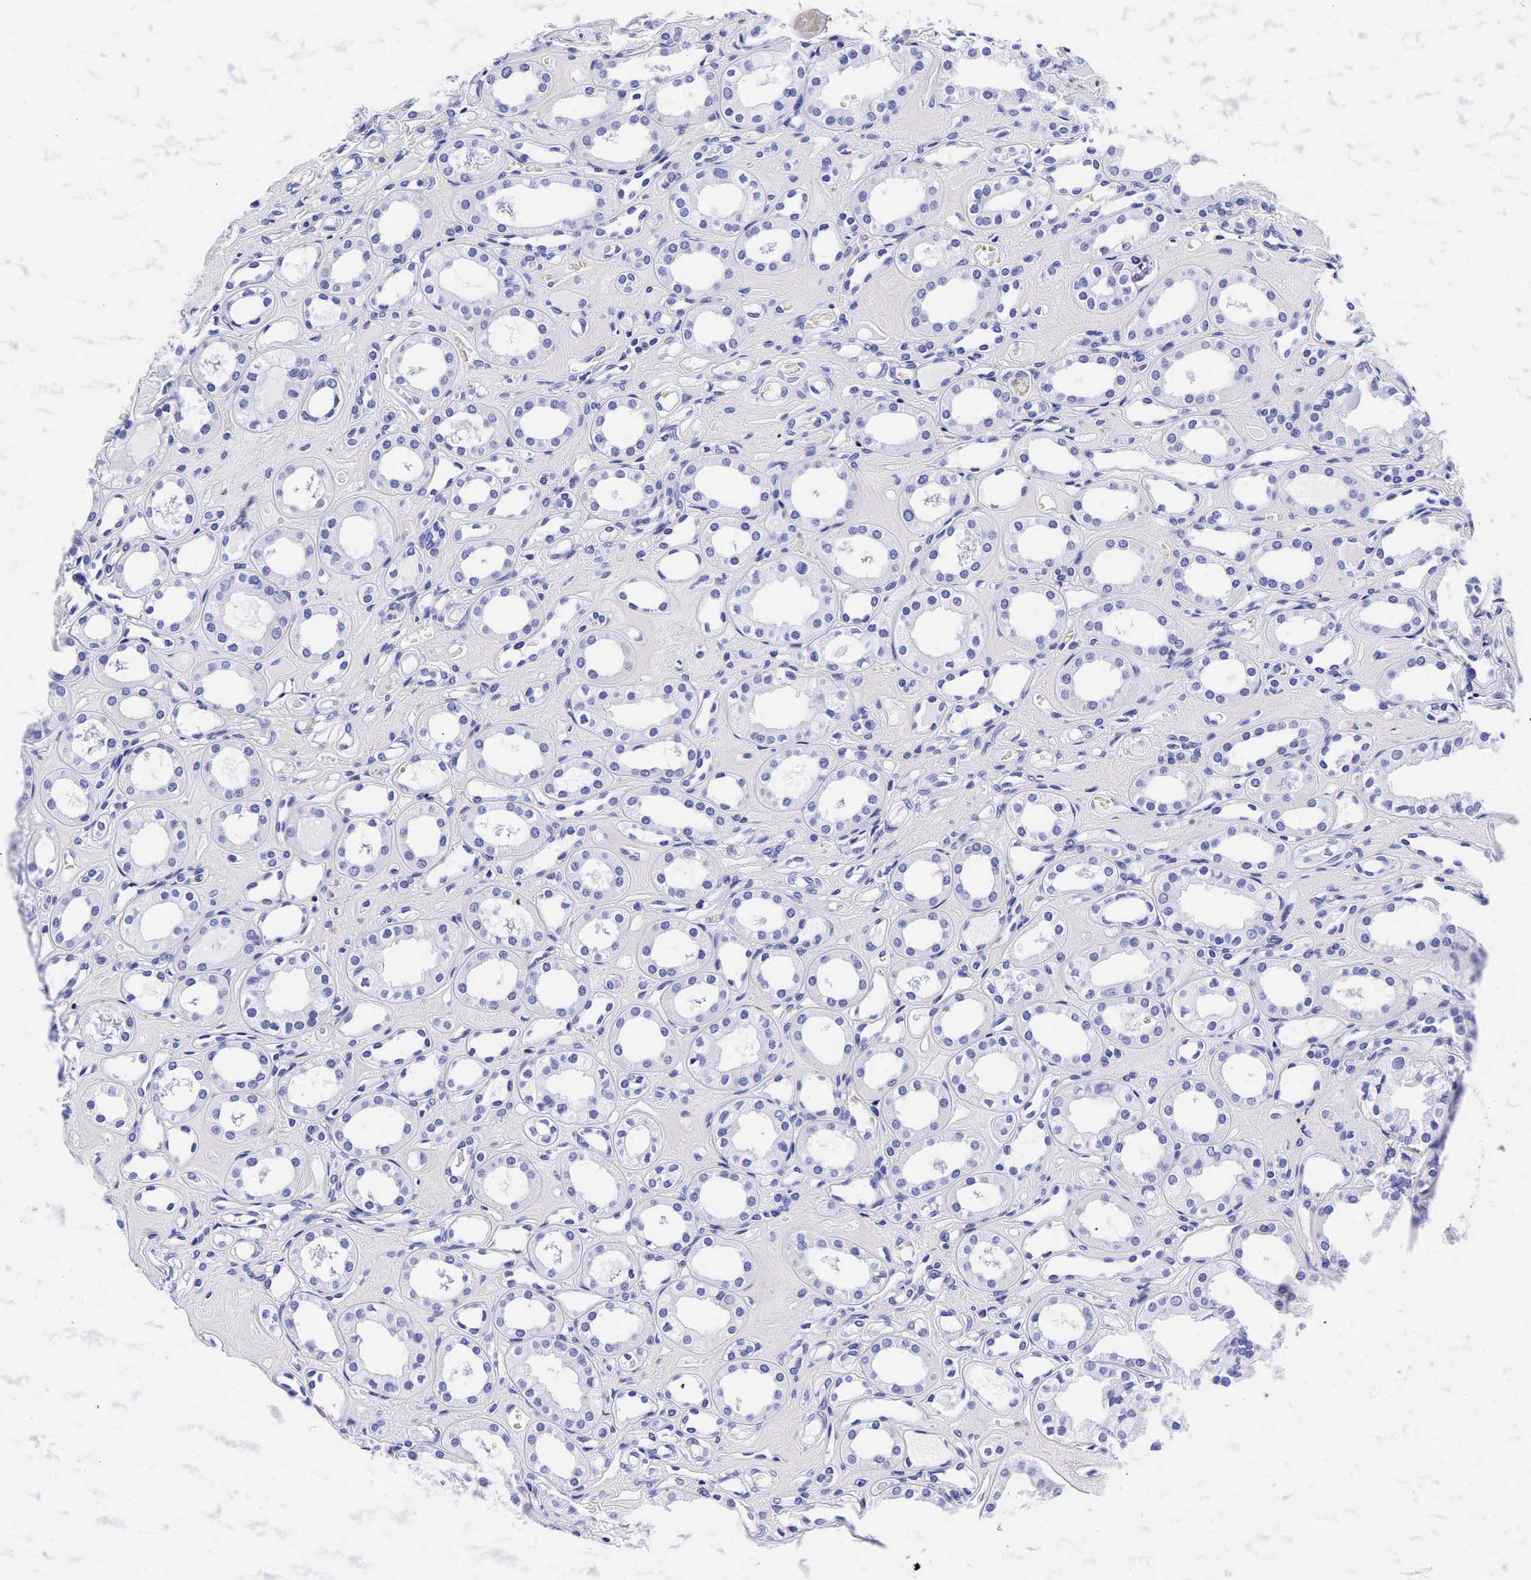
{"staining": {"intensity": "negative", "quantity": "none", "location": "none"}, "tissue": "kidney", "cell_type": "Cells in glomeruli", "image_type": "normal", "snomed": [{"axis": "morphology", "description": "Normal tissue, NOS"}, {"axis": "topography", "description": "Kidney"}], "caption": "Immunohistochemistry of unremarkable human kidney reveals no staining in cells in glomeruli.", "gene": "GCG", "patient": {"sex": "male", "age": 61}}